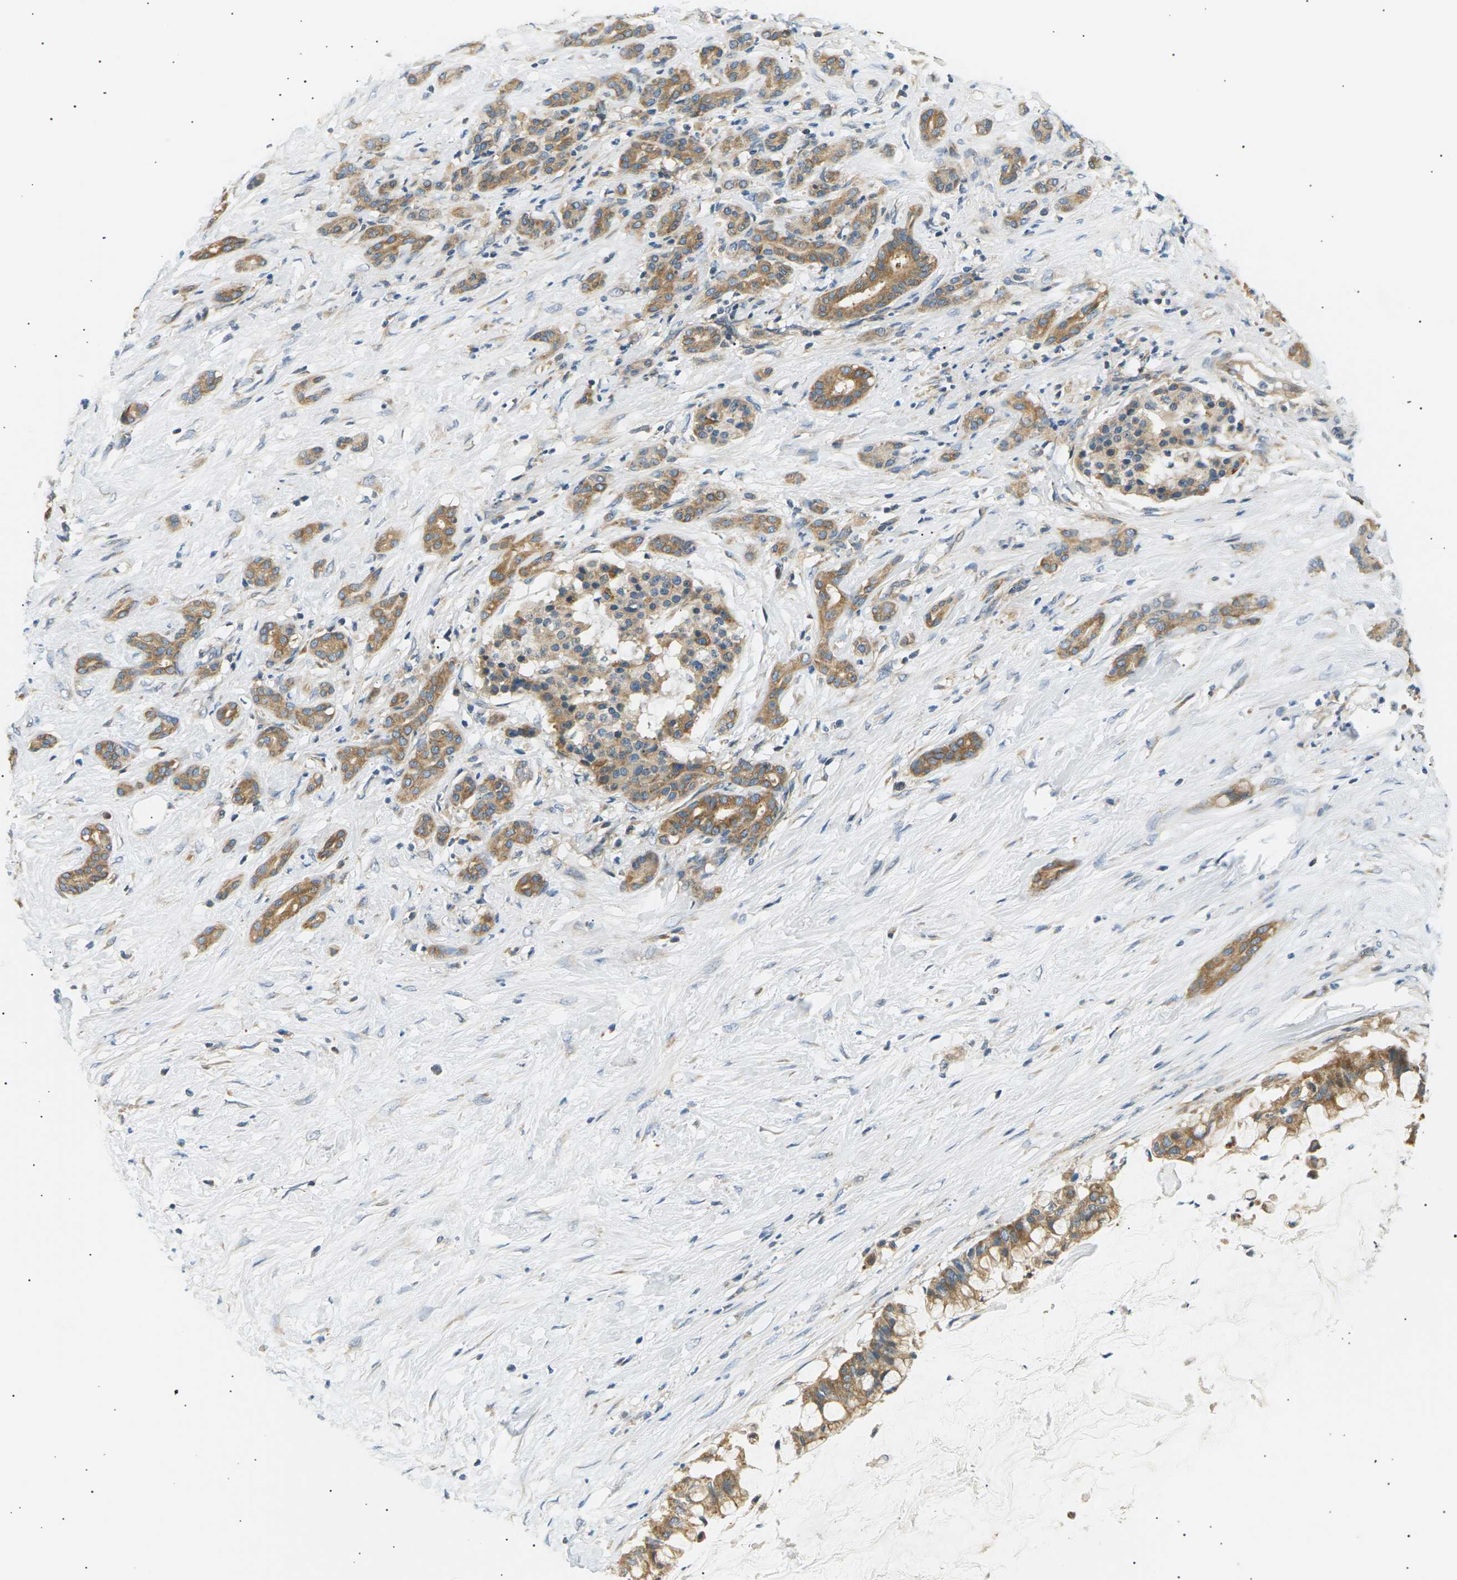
{"staining": {"intensity": "moderate", "quantity": ">75%", "location": "cytoplasmic/membranous"}, "tissue": "pancreatic cancer", "cell_type": "Tumor cells", "image_type": "cancer", "snomed": [{"axis": "morphology", "description": "Adenocarcinoma, NOS"}, {"axis": "topography", "description": "Pancreas"}], "caption": "Protein staining reveals moderate cytoplasmic/membranous positivity in about >75% of tumor cells in pancreatic adenocarcinoma.", "gene": "TBC1D8", "patient": {"sex": "male", "age": 41}}